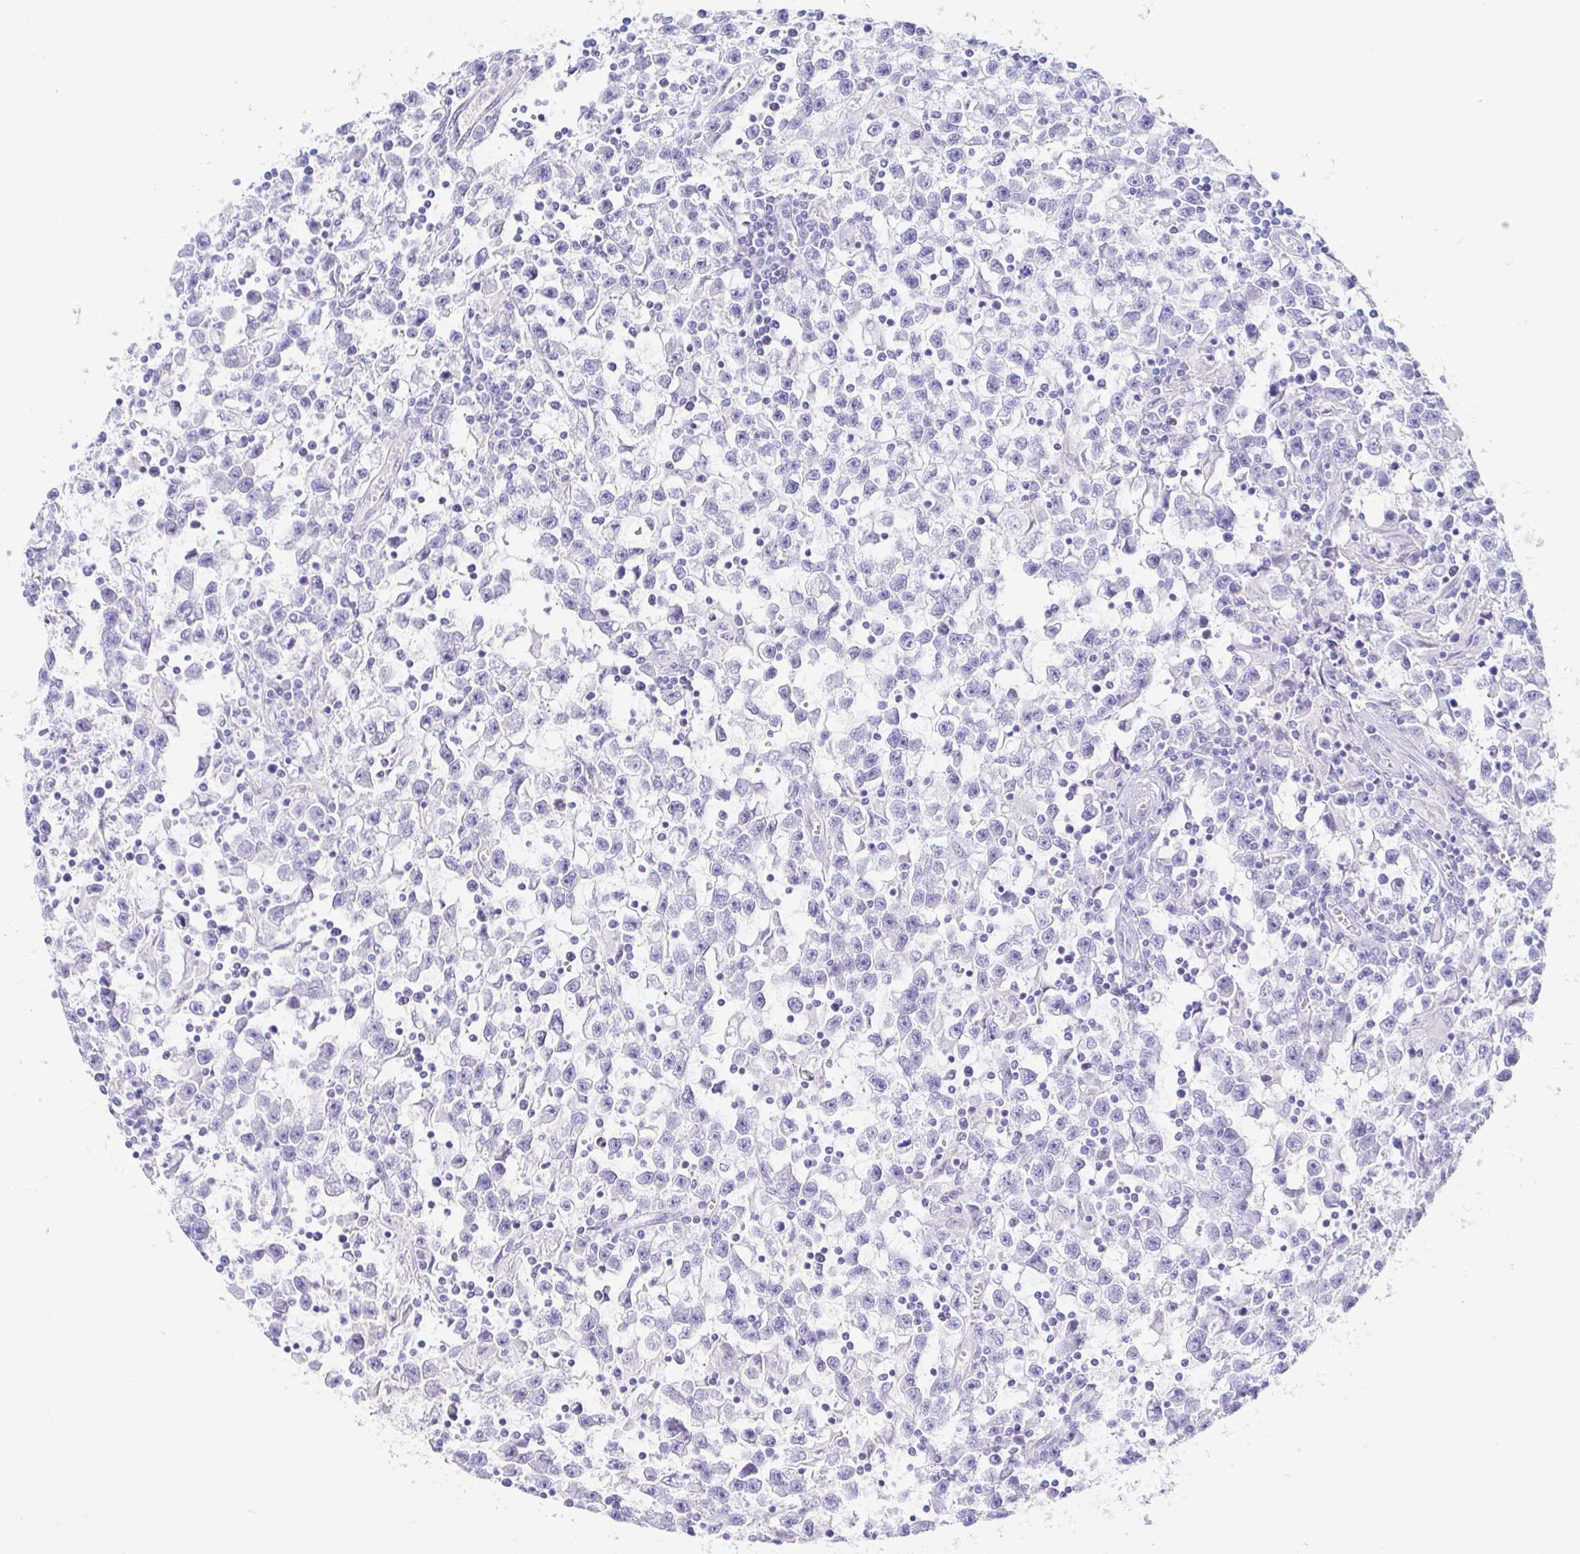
{"staining": {"intensity": "negative", "quantity": "none", "location": "none"}, "tissue": "testis cancer", "cell_type": "Tumor cells", "image_type": "cancer", "snomed": [{"axis": "morphology", "description": "Seminoma, NOS"}, {"axis": "topography", "description": "Testis"}], "caption": "The histopathology image exhibits no significant expression in tumor cells of testis seminoma. The staining was performed using DAB (3,3'-diaminobenzidine) to visualize the protein expression in brown, while the nuclei were stained in blue with hematoxylin (Magnification: 20x).", "gene": "PINLYP", "patient": {"sex": "male", "age": 31}}